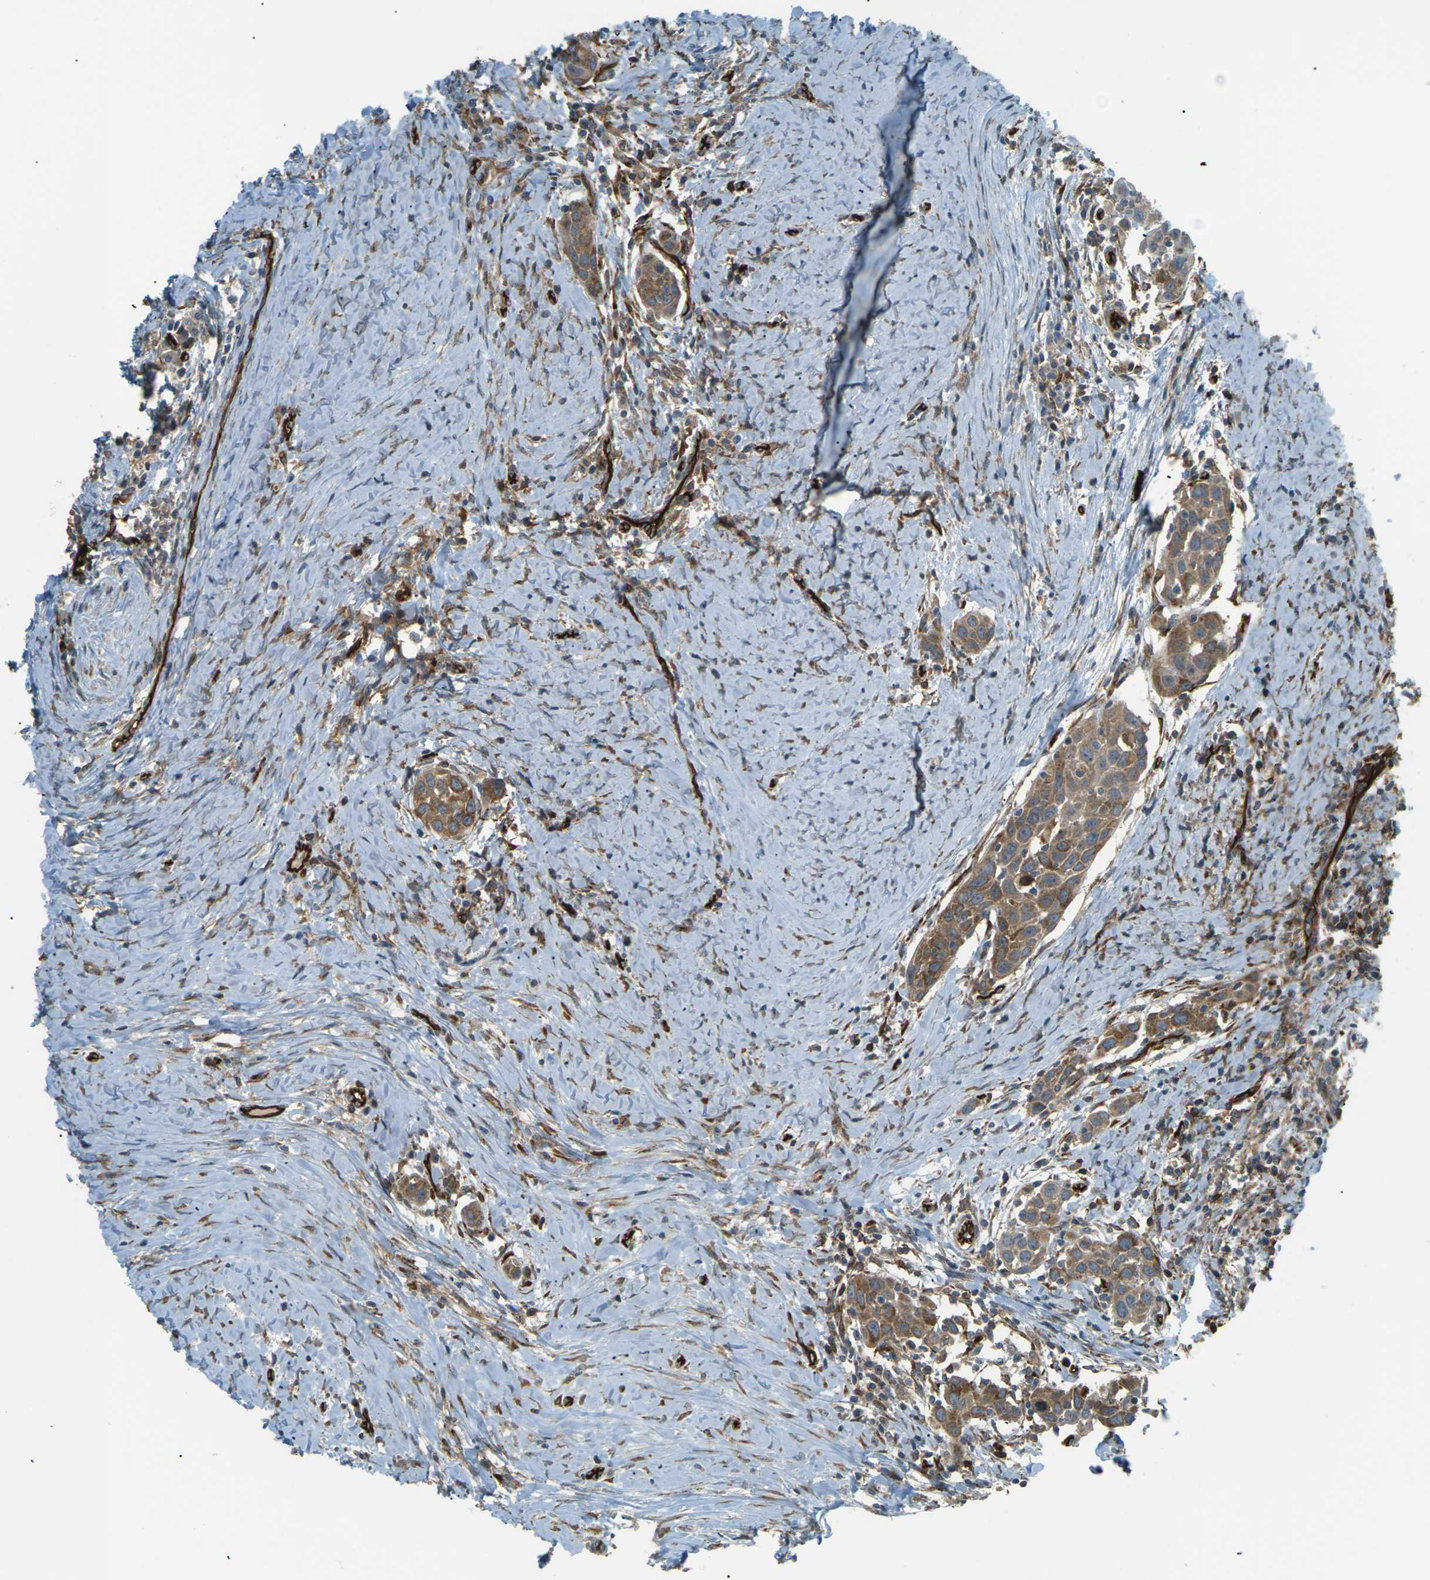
{"staining": {"intensity": "moderate", "quantity": ">75%", "location": "cytoplasmic/membranous"}, "tissue": "head and neck cancer", "cell_type": "Tumor cells", "image_type": "cancer", "snomed": [{"axis": "morphology", "description": "Squamous cell carcinoma, NOS"}, {"axis": "topography", "description": "Oral tissue"}, {"axis": "topography", "description": "Head-Neck"}], "caption": "A high-resolution micrograph shows immunohistochemistry staining of head and neck cancer, which demonstrates moderate cytoplasmic/membranous expression in about >75% of tumor cells.", "gene": "S1PR1", "patient": {"sex": "female", "age": 50}}